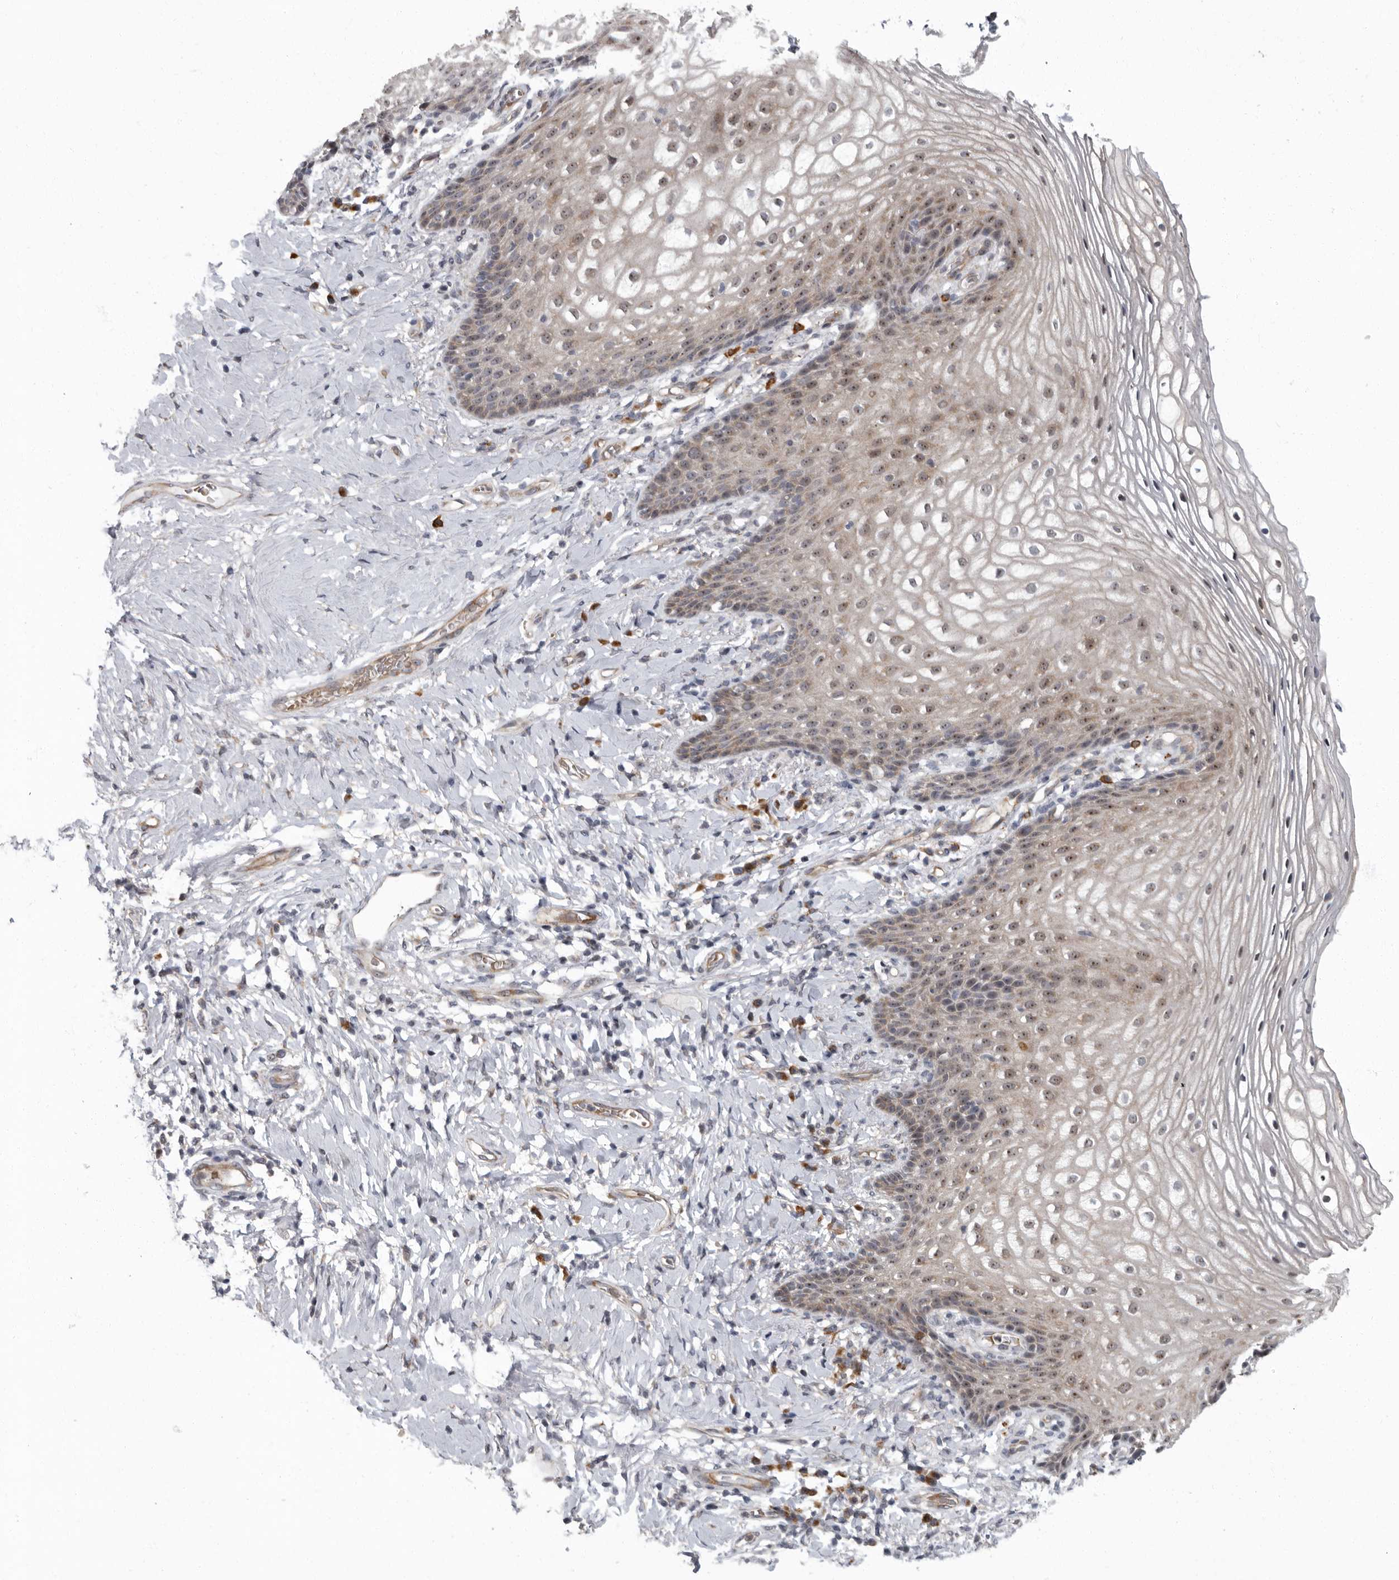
{"staining": {"intensity": "weak", "quantity": ">75%", "location": "cytoplasmic/membranous,nuclear"}, "tissue": "vagina", "cell_type": "Squamous epithelial cells", "image_type": "normal", "snomed": [{"axis": "morphology", "description": "Normal tissue, NOS"}, {"axis": "topography", "description": "Vagina"}], "caption": "Protein expression analysis of normal human vagina reveals weak cytoplasmic/membranous,nuclear positivity in approximately >75% of squamous epithelial cells. (DAB (3,3'-diaminobenzidine) IHC with brightfield microscopy, high magnification).", "gene": "PDCD11", "patient": {"sex": "female", "age": 60}}